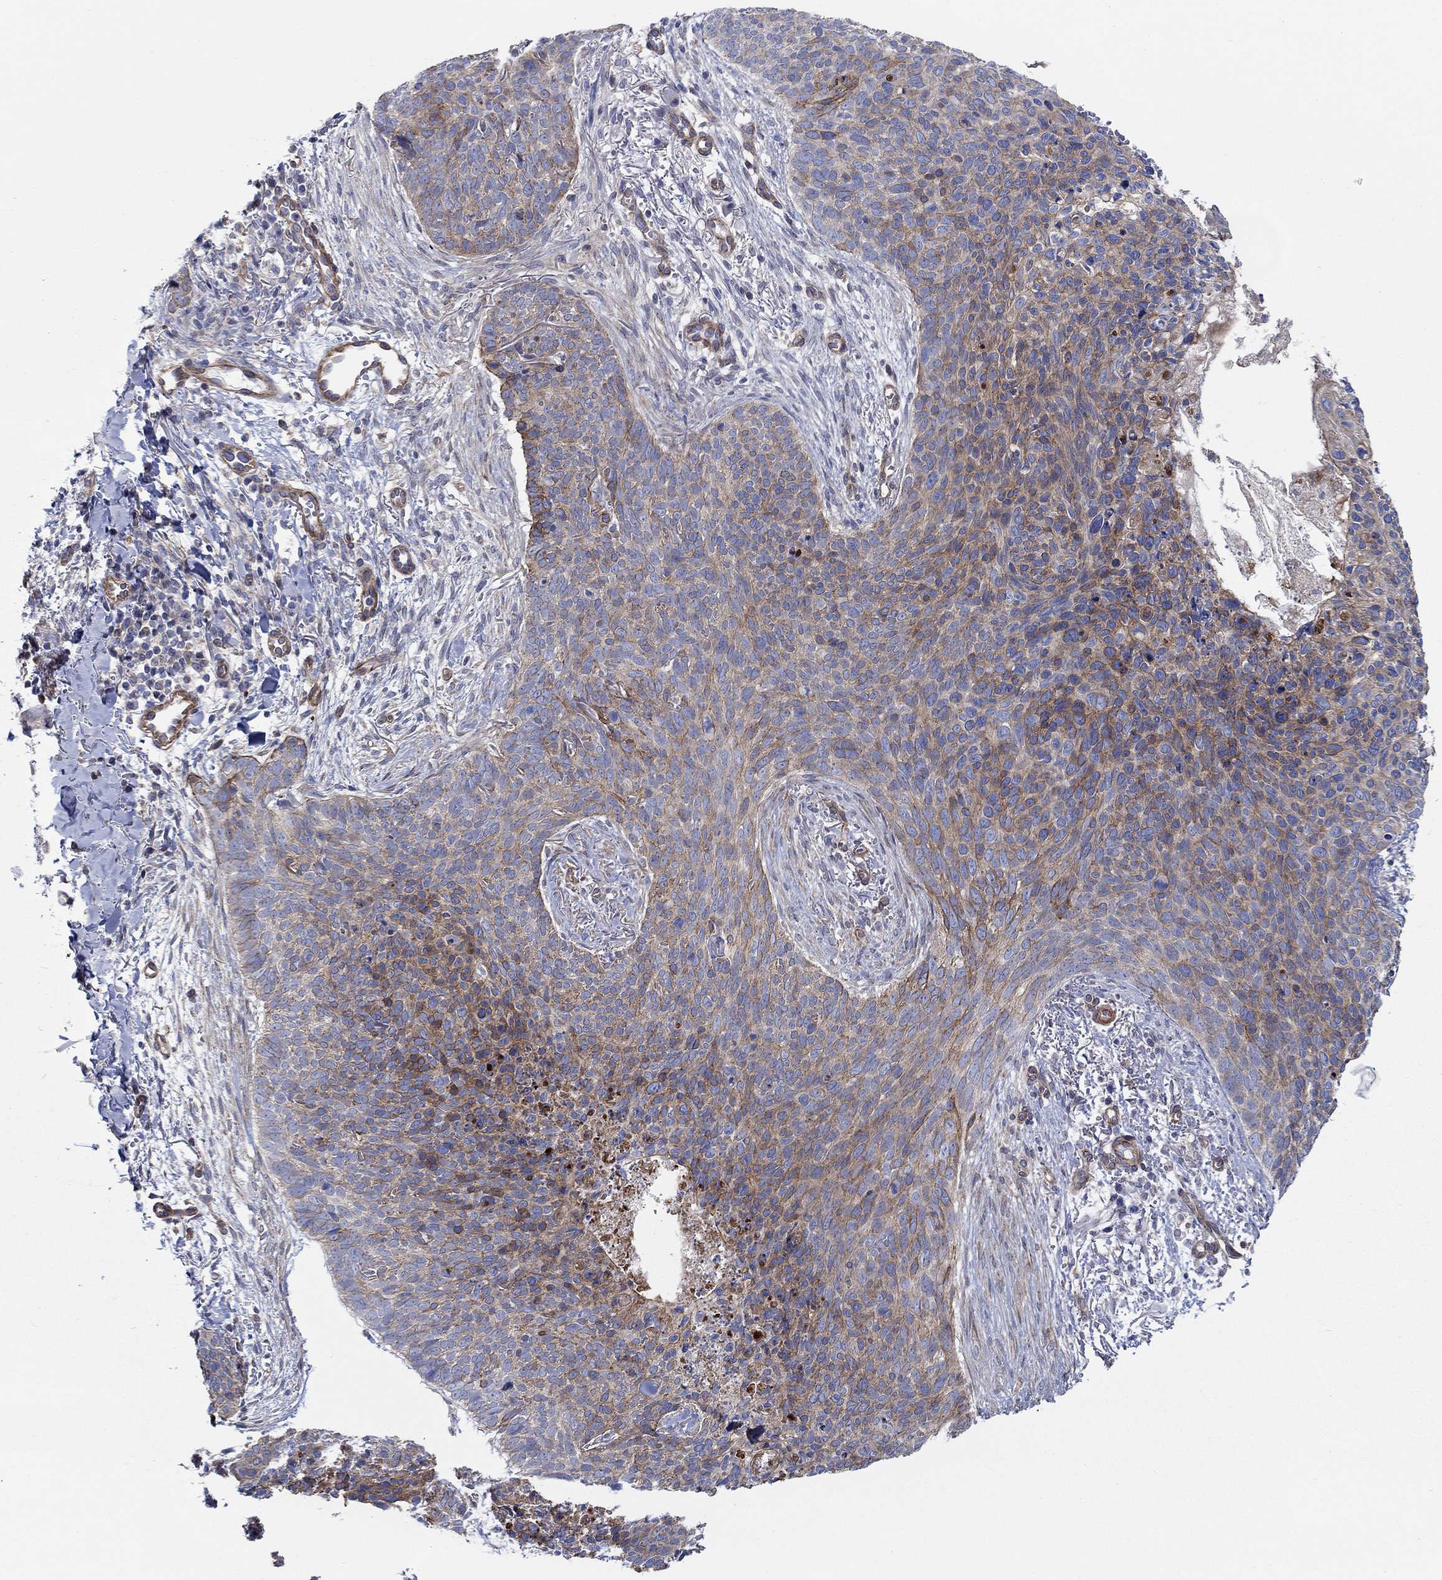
{"staining": {"intensity": "moderate", "quantity": "25%-75%", "location": "cytoplasmic/membranous"}, "tissue": "skin cancer", "cell_type": "Tumor cells", "image_type": "cancer", "snomed": [{"axis": "morphology", "description": "Basal cell carcinoma"}, {"axis": "topography", "description": "Skin"}], "caption": "Basal cell carcinoma (skin) was stained to show a protein in brown. There is medium levels of moderate cytoplasmic/membranous staining in about 25%-75% of tumor cells. (brown staining indicates protein expression, while blue staining denotes nuclei).", "gene": "FMN1", "patient": {"sex": "male", "age": 64}}